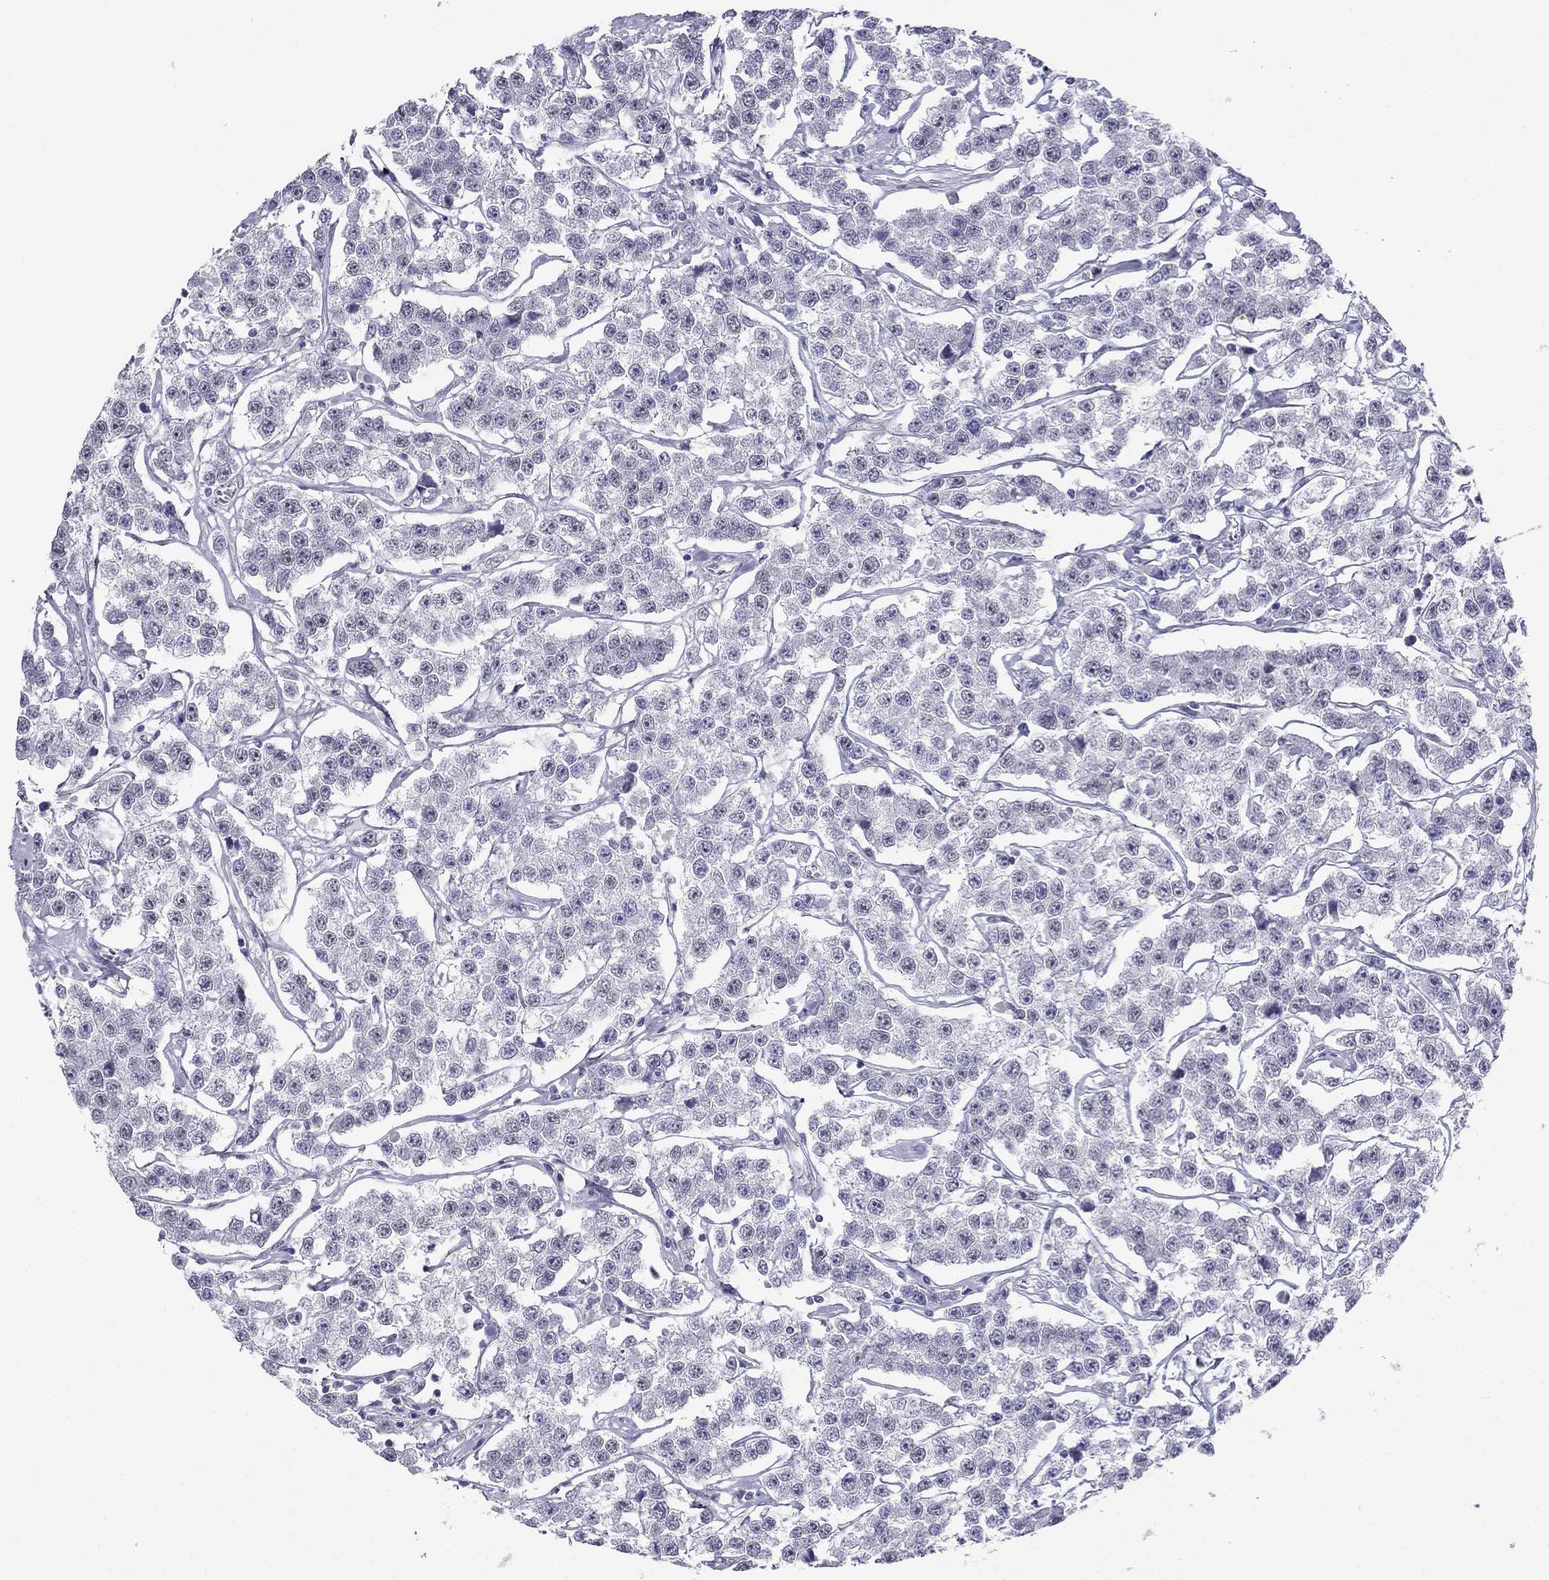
{"staining": {"intensity": "negative", "quantity": "none", "location": "none"}, "tissue": "testis cancer", "cell_type": "Tumor cells", "image_type": "cancer", "snomed": [{"axis": "morphology", "description": "Seminoma, NOS"}, {"axis": "topography", "description": "Testis"}], "caption": "Testis cancer (seminoma) stained for a protein using immunohistochemistry (IHC) demonstrates no staining tumor cells.", "gene": "CROCC2", "patient": {"sex": "male", "age": 59}}